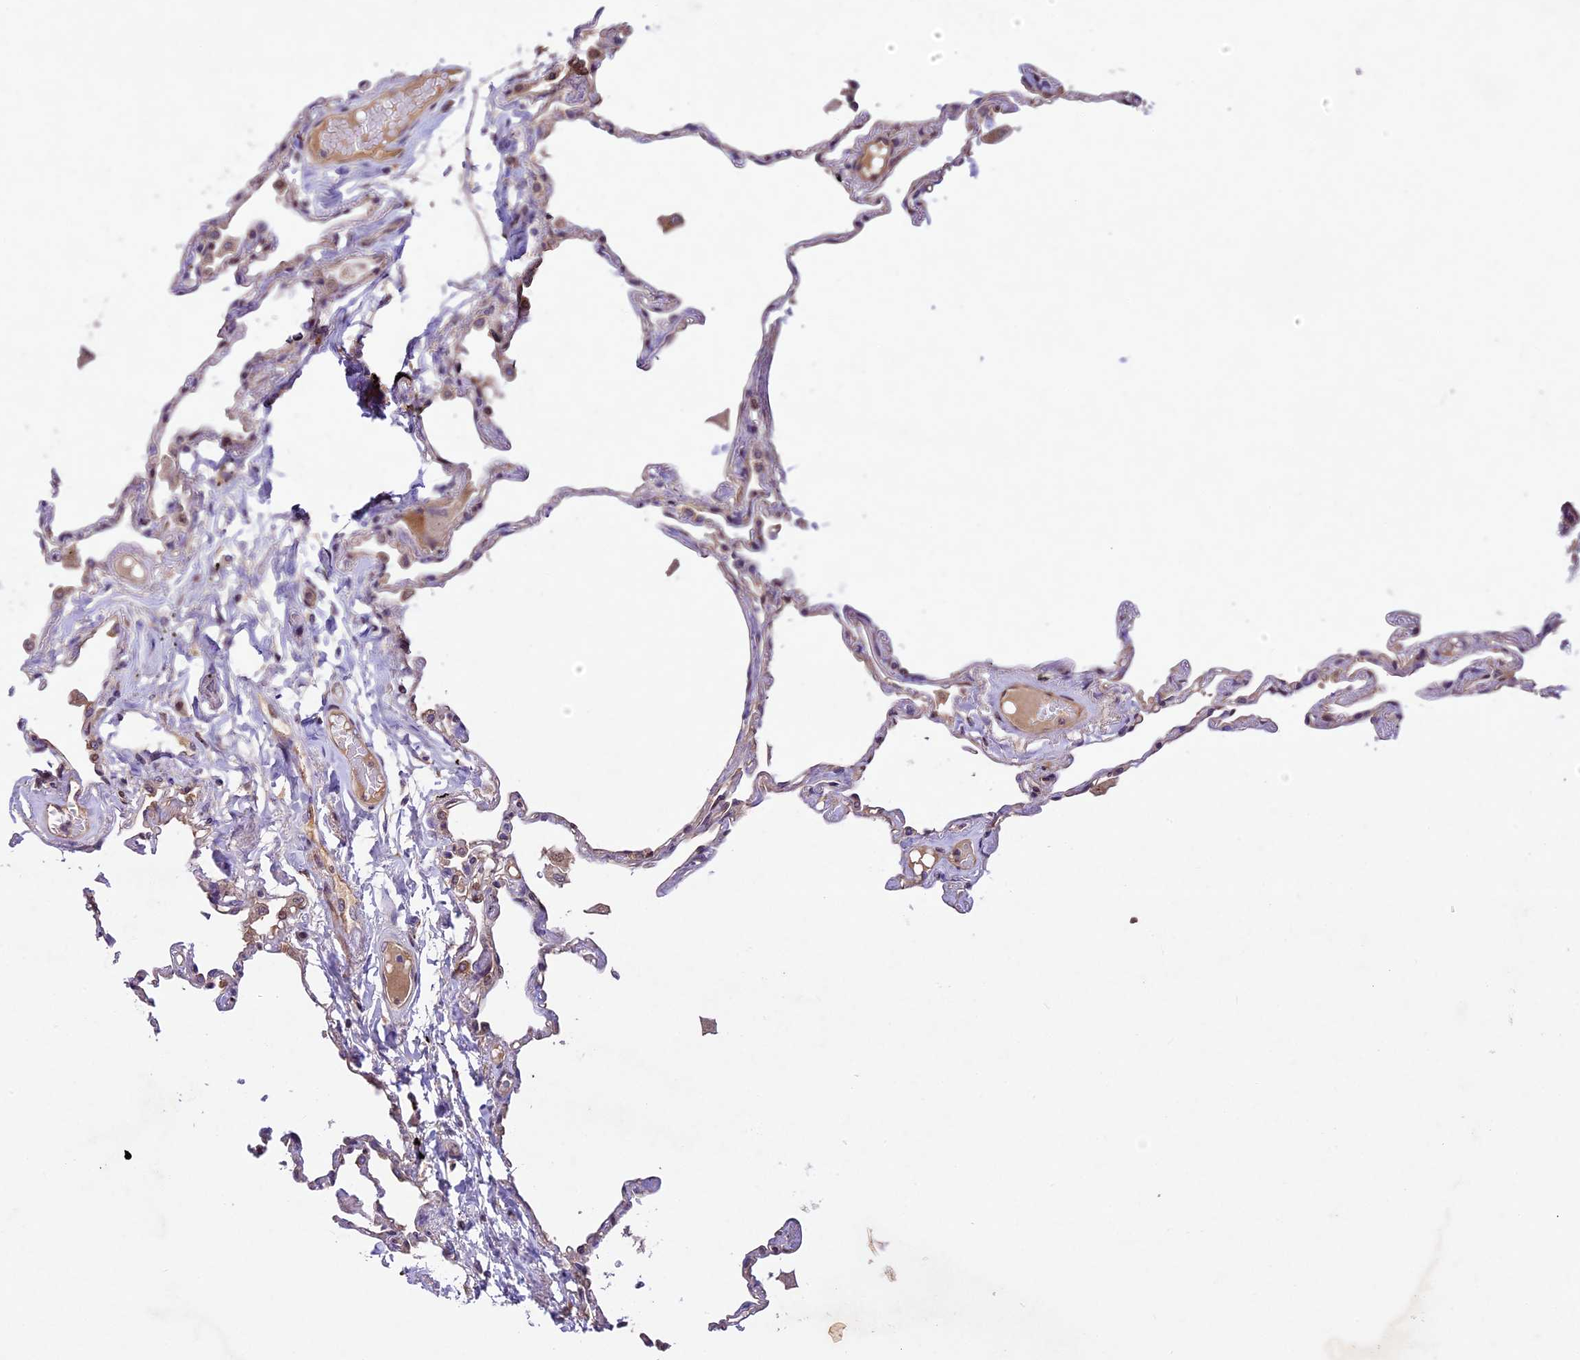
{"staining": {"intensity": "moderate", "quantity": "<25%", "location": "cytoplasmic/membranous,nuclear"}, "tissue": "lung", "cell_type": "Alveolar cells", "image_type": "normal", "snomed": [{"axis": "morphology", "description": "Normal tissue, NOS"}, {"axis": "topography", "description": "Lung"}], "caption": "Immunohistochemistry (IHC) of unremarkable lung shows low levels of moderate cytoplasmic/membranous,nuclear expression in about <25% of alveolar cells. Nuclei are stained in blue.", "gene": "CCSER1", "patient": {"sex": "female", "age": 67}}